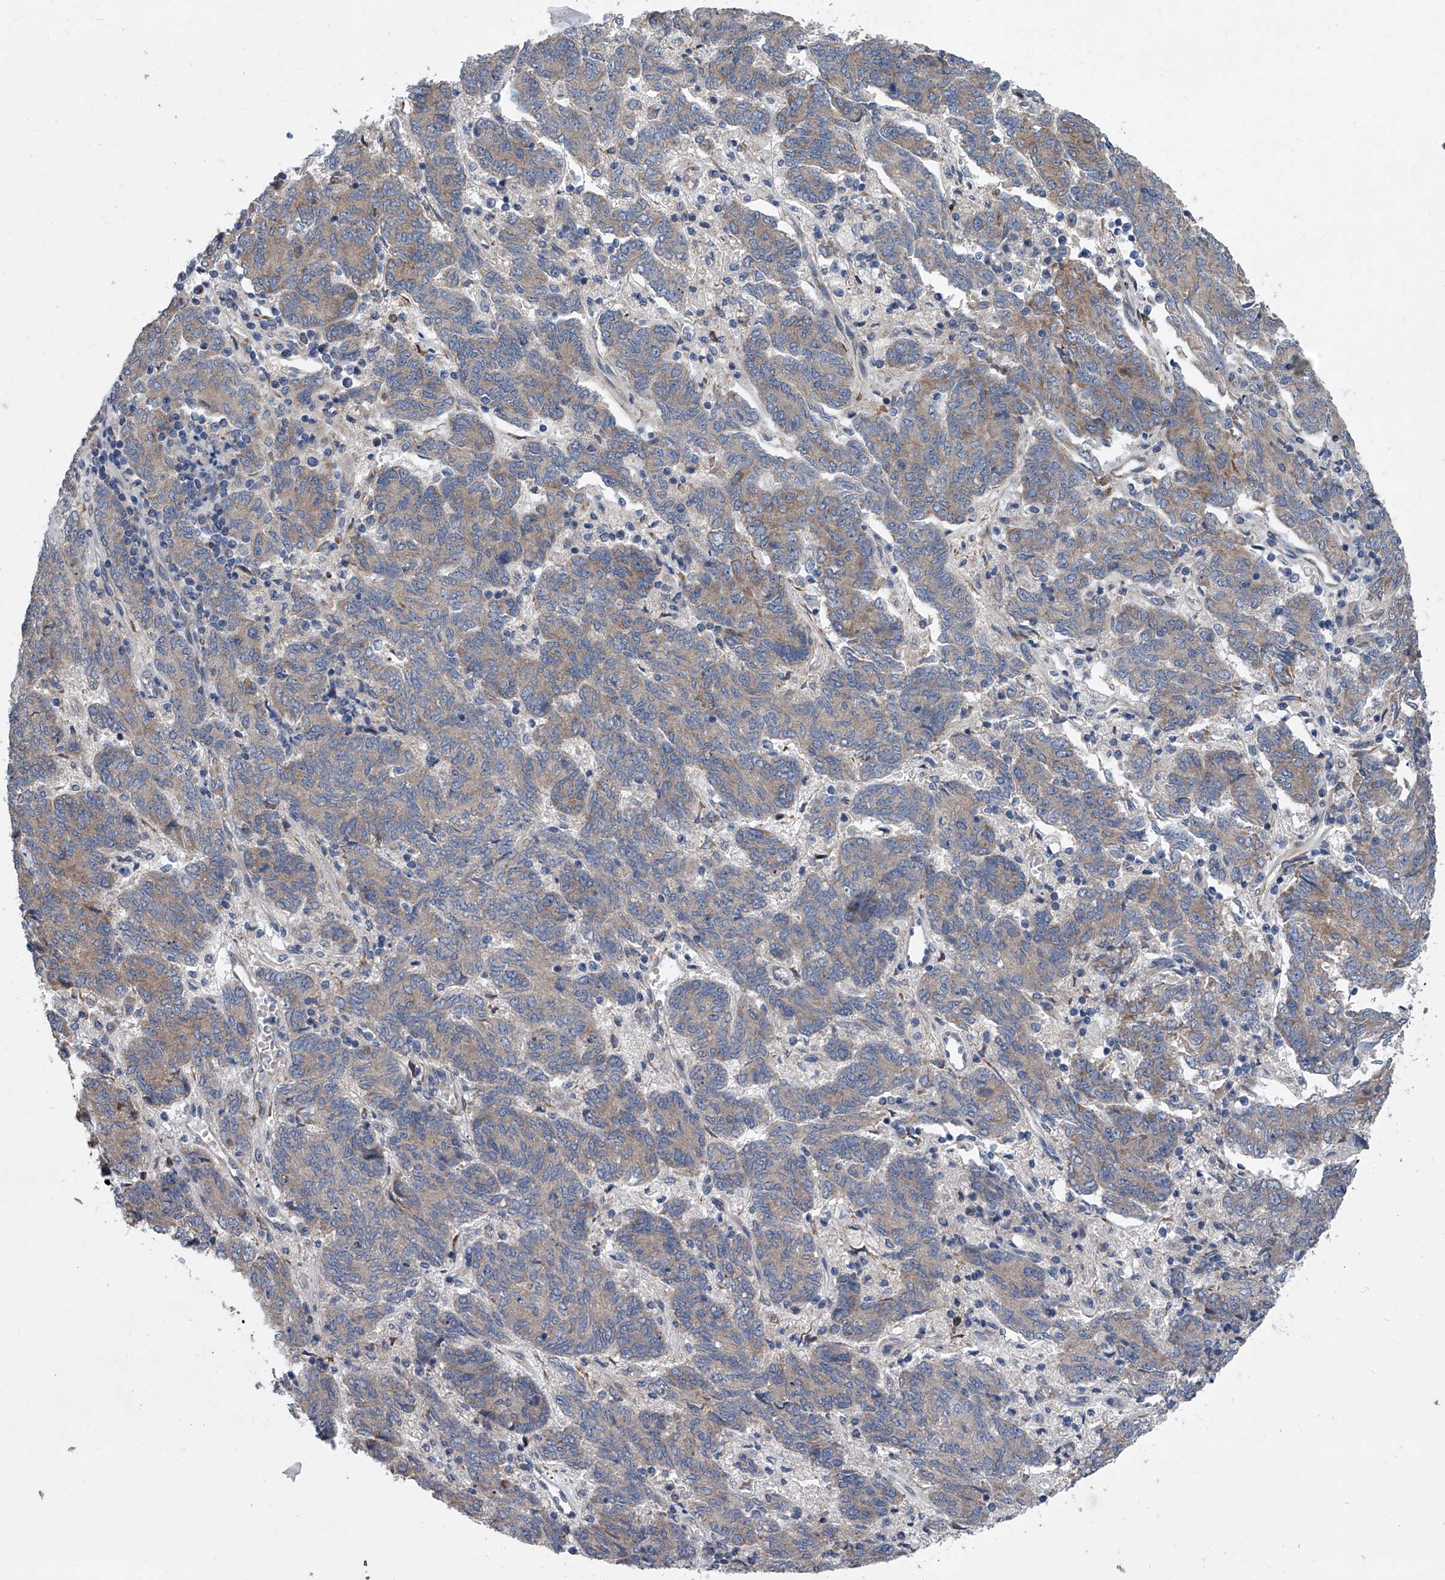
{"staining": {"intensity": "weak", "quantity": "25%-75%", "location": "cytoplasmic/membranous"}, "tissue": "endometrial cancer", "cell_type": "Tumor cells", "image_type": "cancer", "snomed": [{"axis": "morphology", "description": "Adenocarcinoma, NOS"}, {"axis": "topography", "description": "Endometrium"}], "caption": "Endometrial adenocarcinoma tissue exhibits weak cytoplasmic/membranous staining in approximately 25%-75% of tumor cells (DAB (3,3'-diaminobenzidine) IHC with brightfield microscopy, high magnification).", "gene": "ABCG1", "patient": {"sex": "female", "age": 80}}